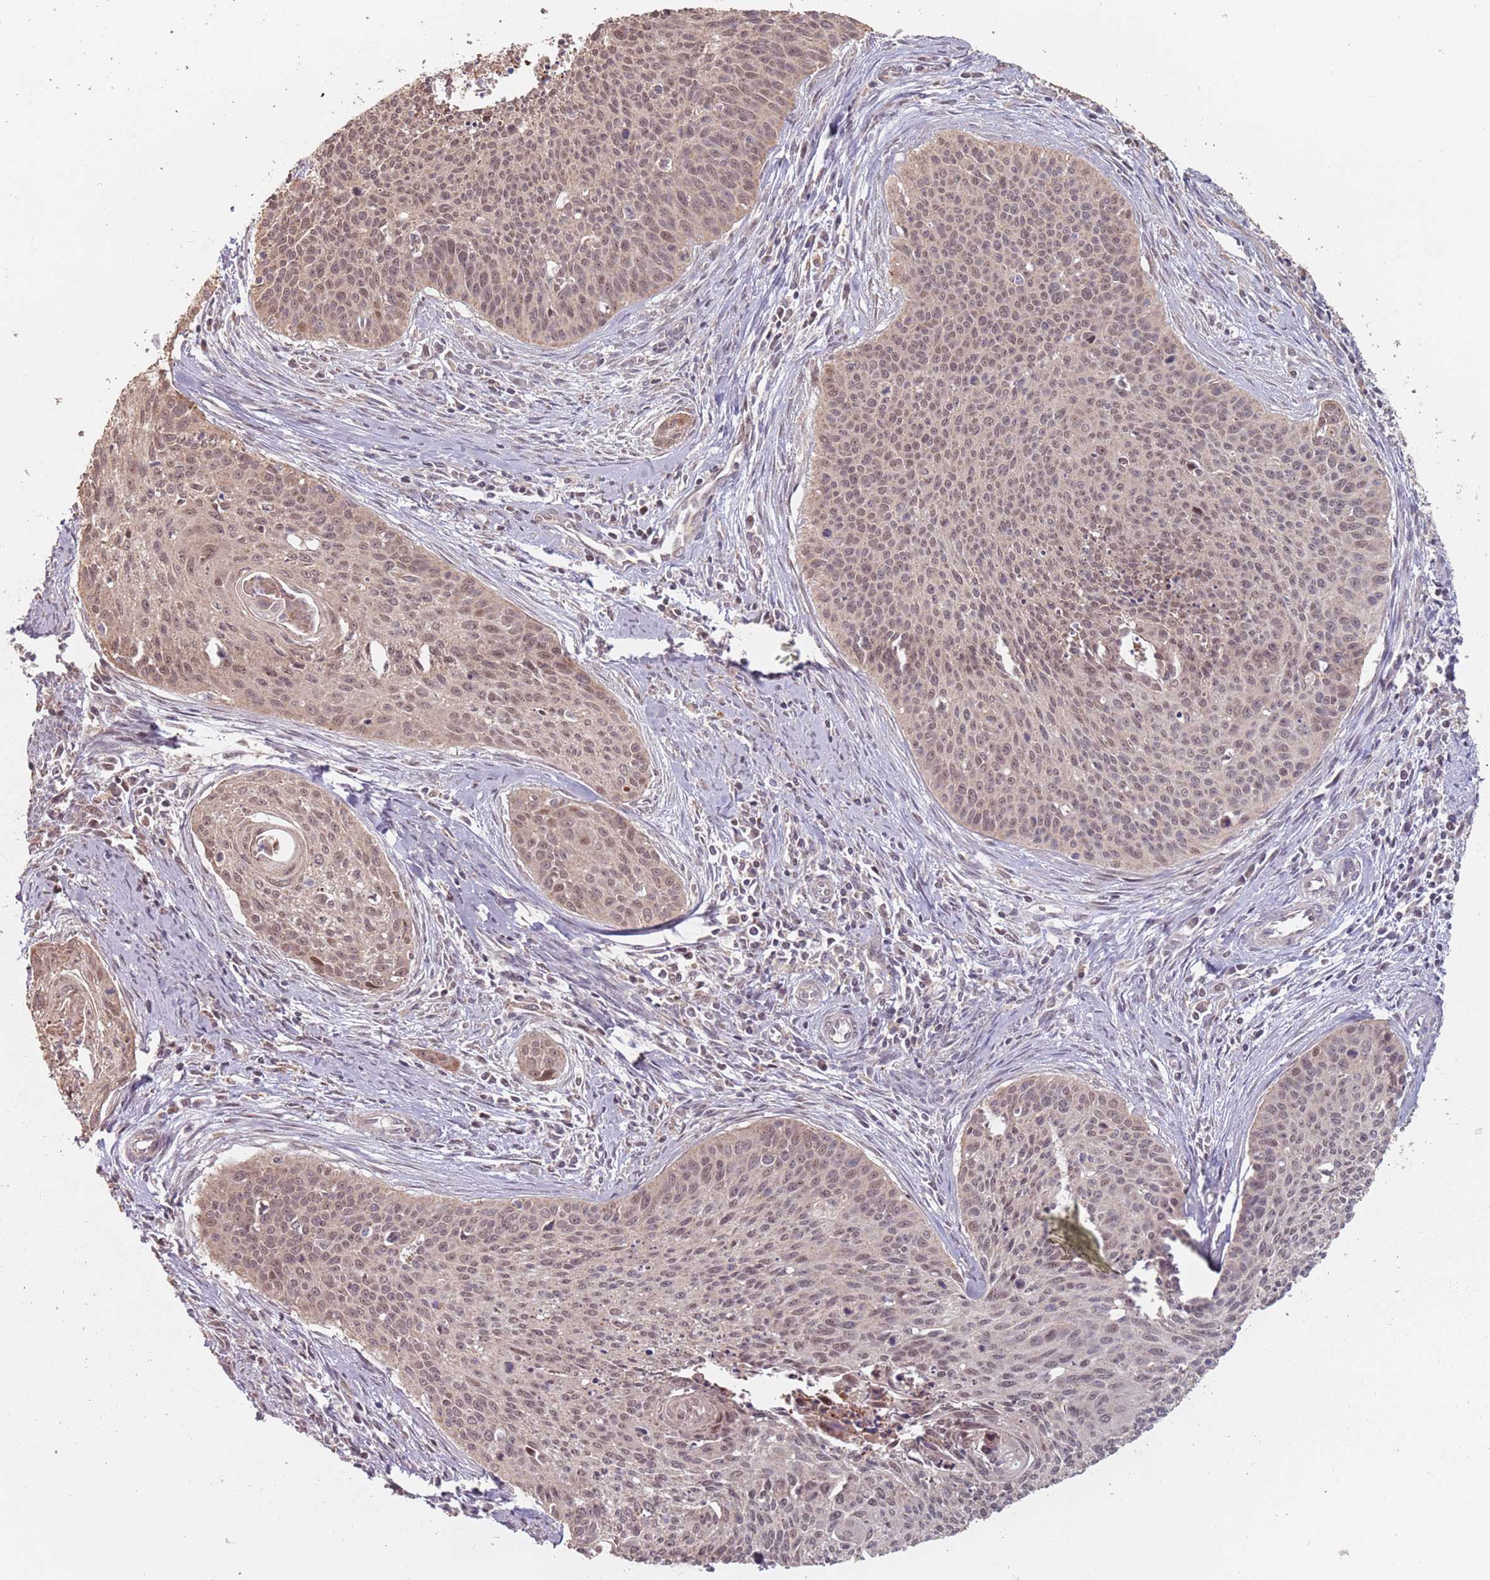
{"staining": {"intensity": "moderate", "quantity": ">75%", "location": "nuclear"}, "tissue": "cervical cancer", "cell_type": "Tumor cells", "image_type": "cancer", "snomed": [{"axis": "morphology", "description": "Squamous cell carcinoma, NOS"}, {"axis": "topography", "description": "Cervix"}], "caption": "Immunohistochemistry (IHC) (DAB) staining of human cervical cancer (squamous cell carcinoma) reveals moderate nuclear protein positivity in about >75% of tumor cells. Ihc stains the protein in brown and the nuclei are stained blue.", "gene": "VPS52", "patient": {"sex": "female", "age": 55}}